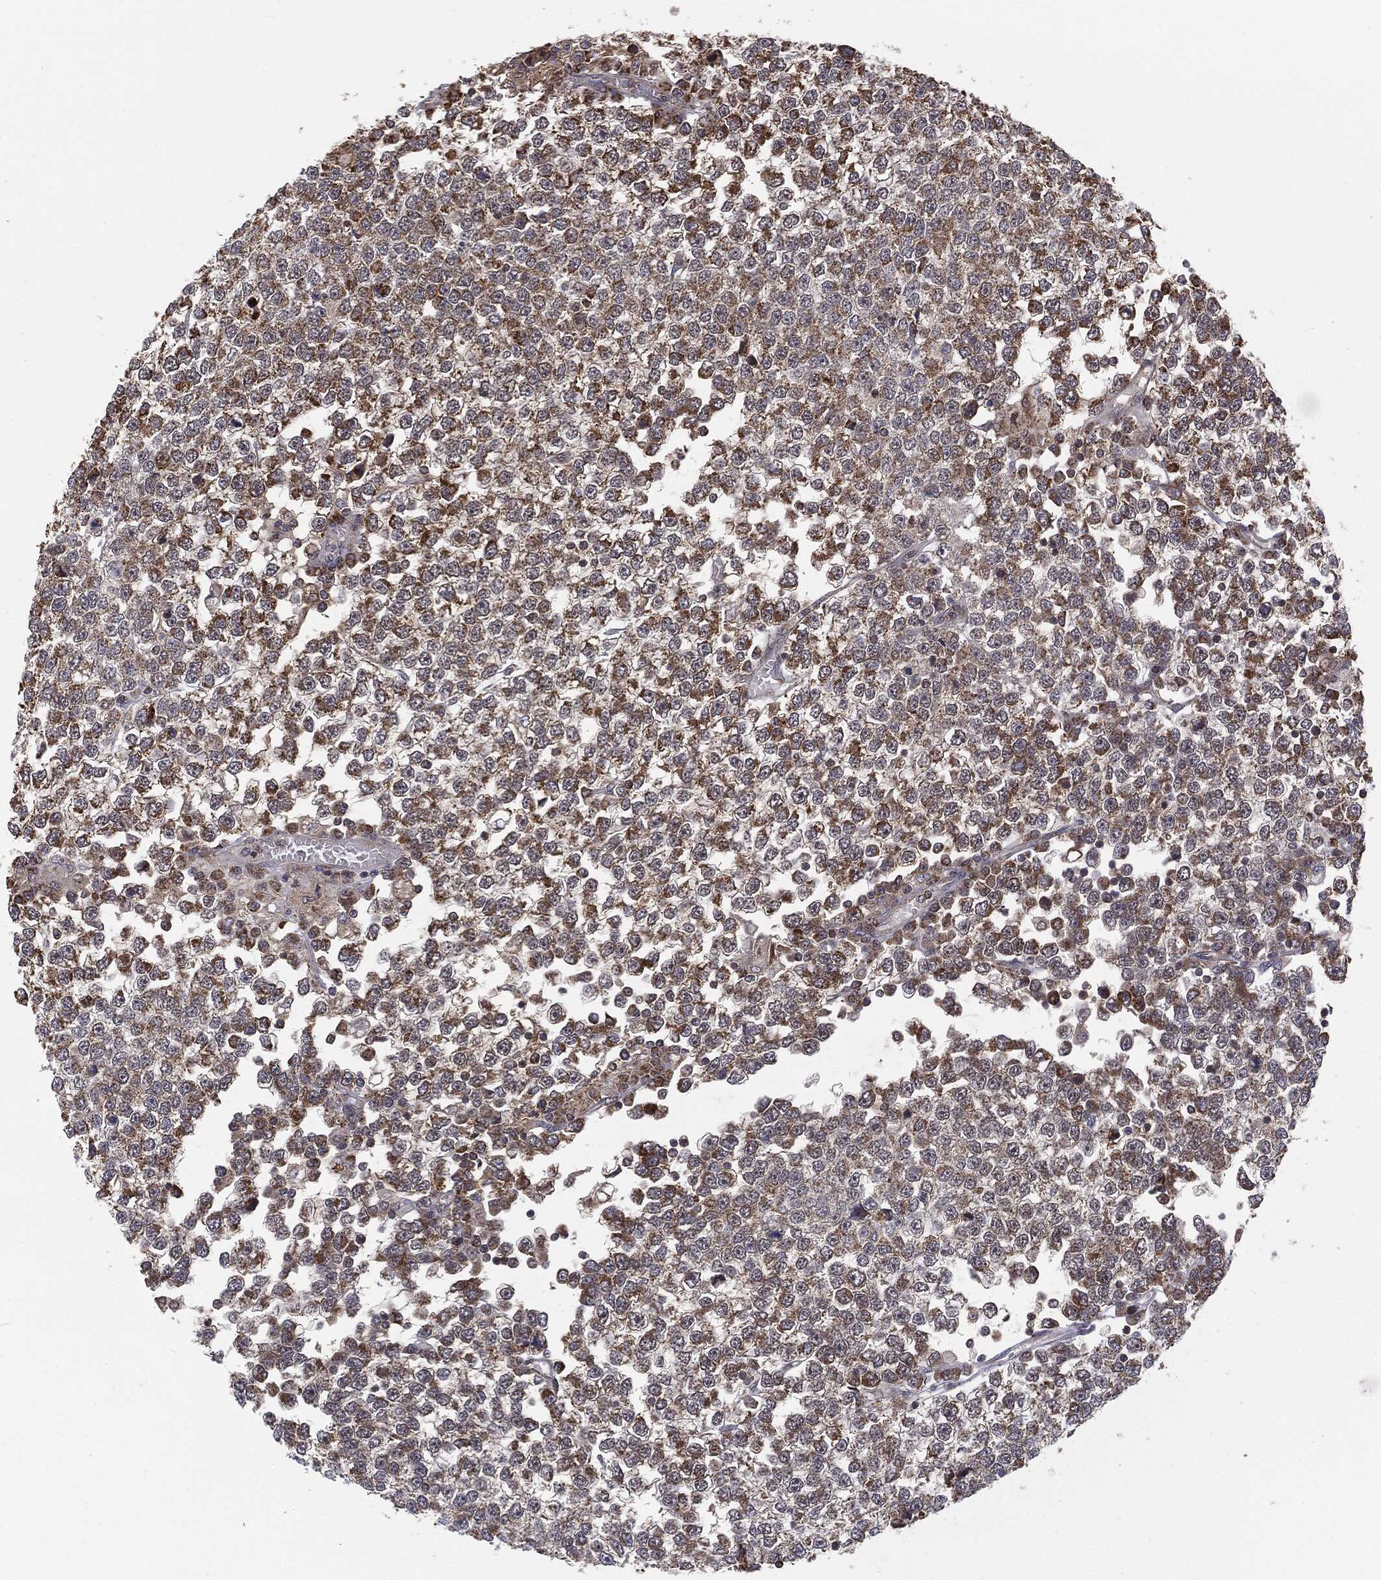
{"staining": {"intensity": "moderate", "quantity": ">75%", "location": "cytoplasmic/membranous"}, "tissue": "testis cancer", "cell_type": "Tumor cells", "image_type": "cancer", "snomed": [{"axis": "morphology", "description": "Seminoma, NOS"}, {"axis": "topography", "description": "Testis"}], "caption": "Seminoma (testis) stained with a brown dye displays moderate cytoplasmic/membranous positive expression in approximately >75% of tumor cells.", "gene": "MTOR", "patient": {"sex": "male", "age": 65}}